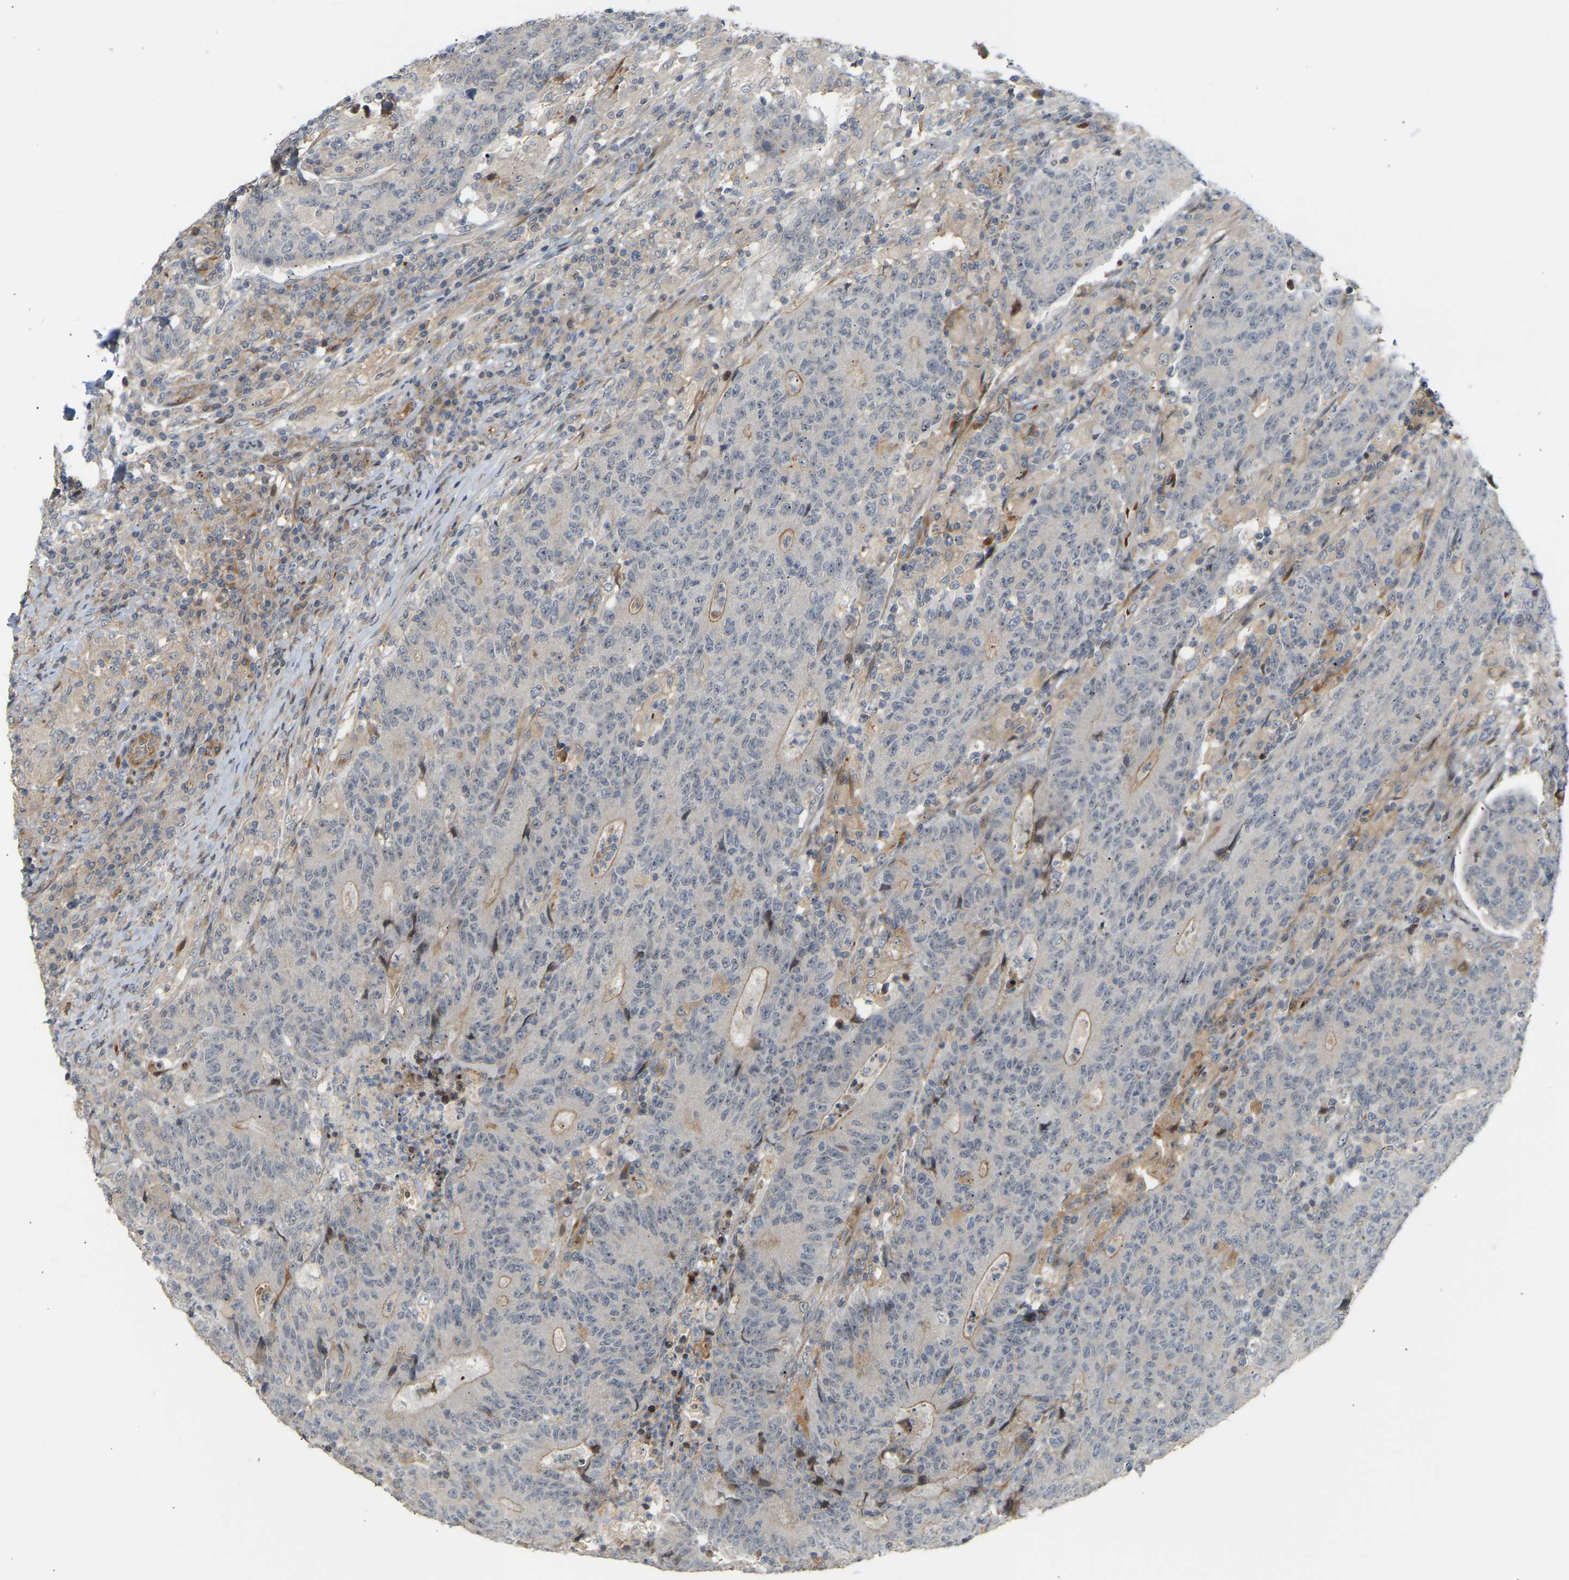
{"staining": {"intensity": "moderate", "quantity": "<25%", "location": "cytoplasmic/membranous"}, "tissue": "colorectal cancer", "cell_type": "Tumor cells", "image_type": "cancer", "snomed": [{"axis": "morphology", "description": "Normal tissue, NOS"}, {"axis": "morphology", "description": "Adenocarcinoma, NOS"}, {"axis": "topography", "description": "Colon"}], "caption": "Immunohistochemical staining of colorectal adenocarcinoma displays low levels of moderate cytoplasmic/membranous protein expression in approximately <25% of tumor cells.", "gene": "POGLUT2", "patient": {"sex": "female", "age": 75}}